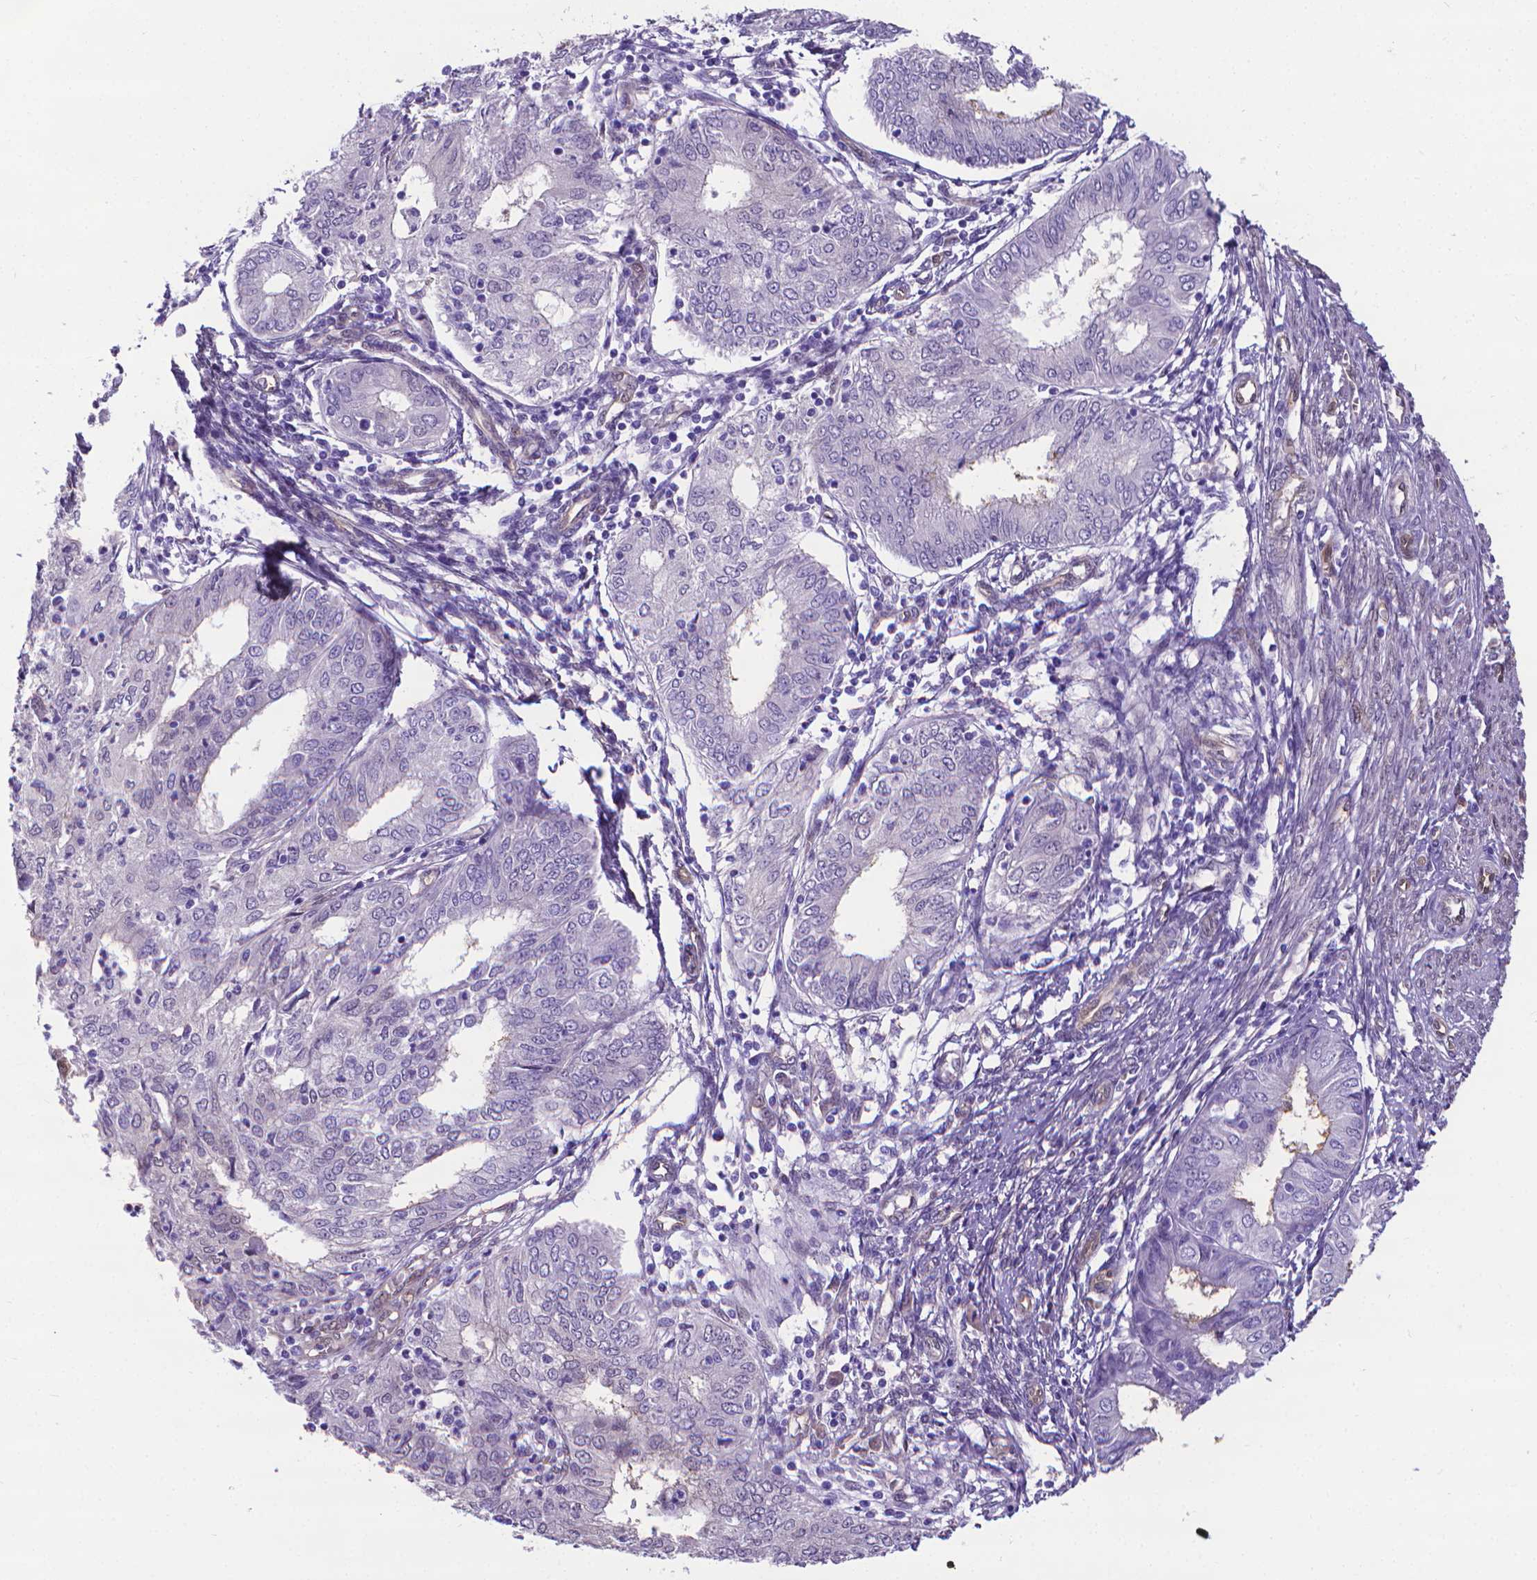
{"staining": {"intensity": "negative", "quantity": "none", "location": "none"}, "tissue": "endometrial cancer", "cell_type": "Tumor cells", "image_type": "cancer", "snomed": [{"axis": "morphology", "description": "Adenocarcinoma, NOS"}, {"axis": "topography", "description": "Endometrium"}], "caption": "Human endometrial cancer stained for a protein using immunohistochemistry demonstrates no expression in tumor cells.", "gene": "CLIC4", "patient": {"sex": "female", "age": 68}}